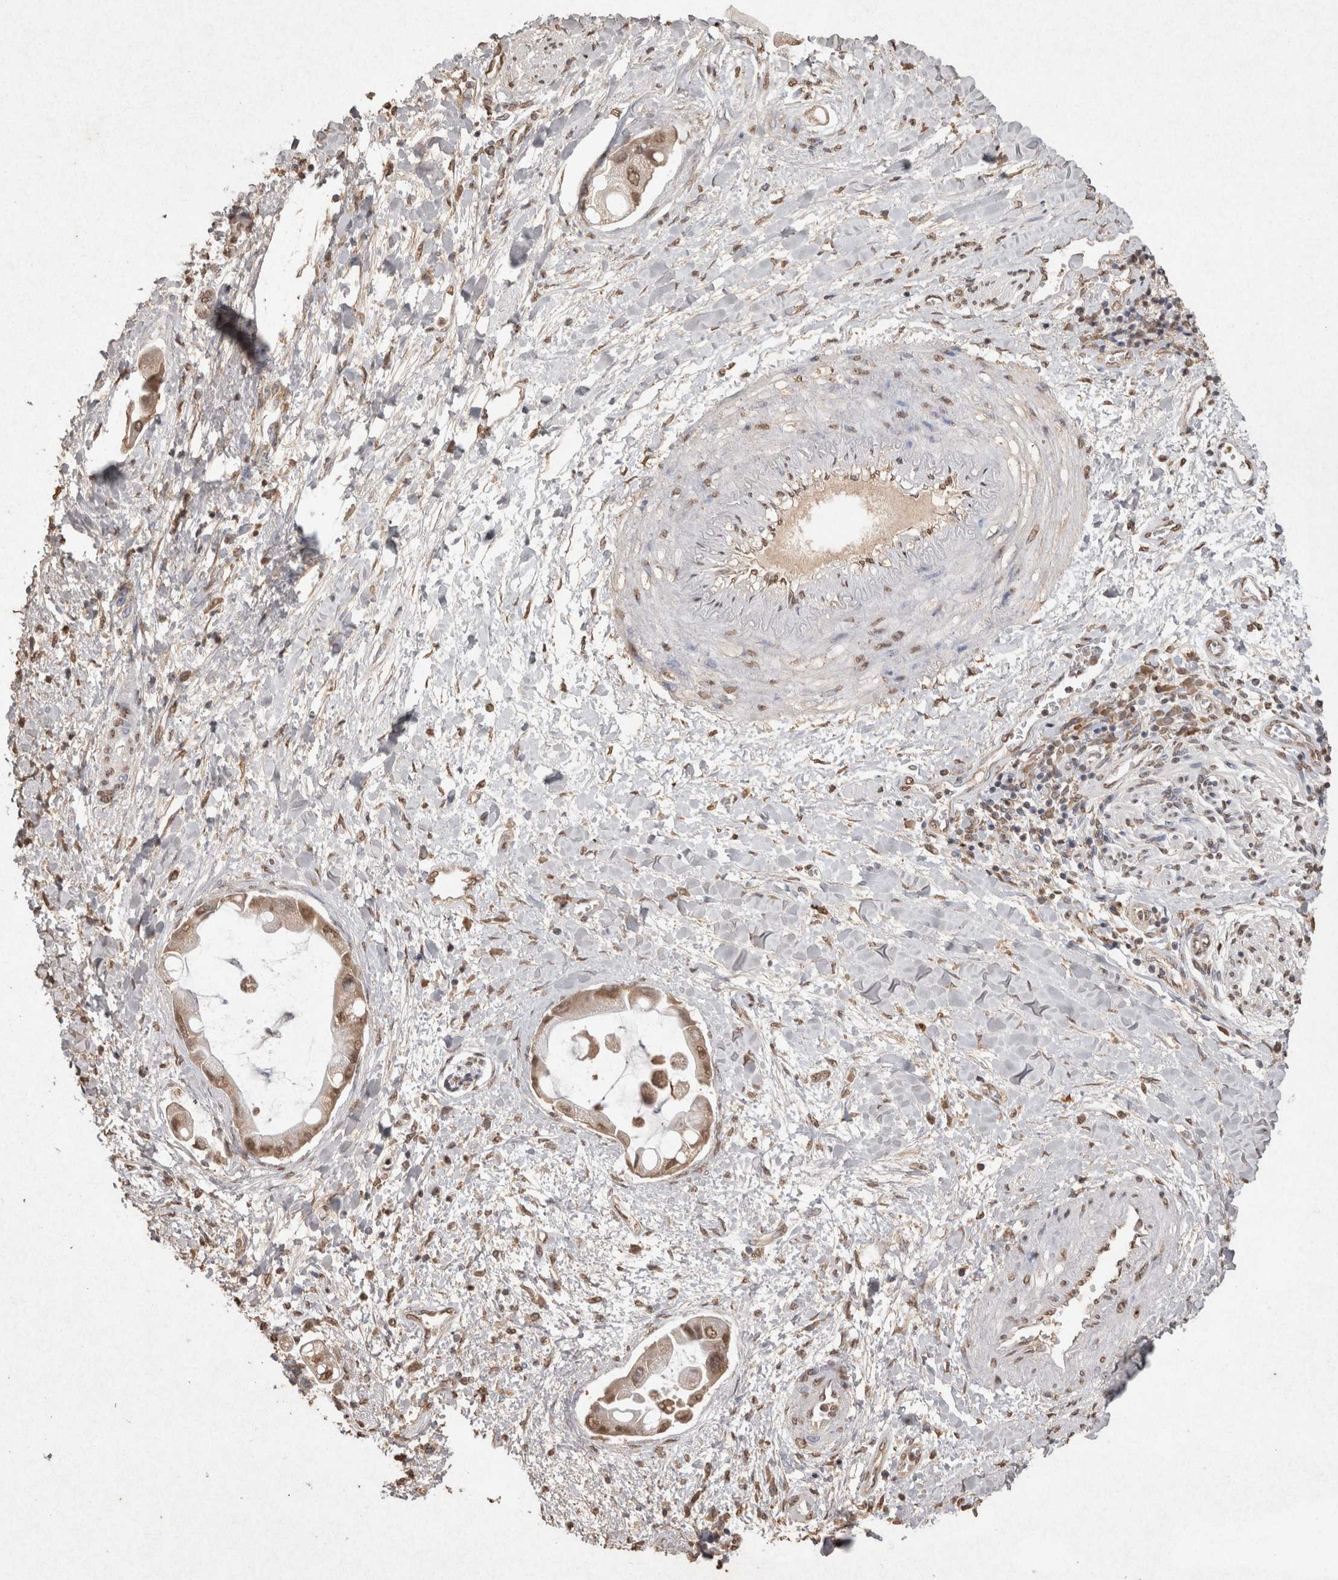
{"staining": {"intensity": "weak", "quantity": ">75%", "location": "cytoplasmic/membranous,nuclear"}, "tissue": "liver cancer", "cell_type": "Tumor cells", "image_type": "cancer", "snomed": [{"axis": "morphology", "description": "Cholangiocarcinoma"}, {"axis": "topography", "description": "Liver"}], "caption": "Cholangiocarcinoma (liver) stained with a brown dye demonstrates weak cytoplasmic/membranous and nuclear positive staining in about >75% of tumor cells.", "gene": "MLX", "patient": {"sex": "male", "age": 50}}